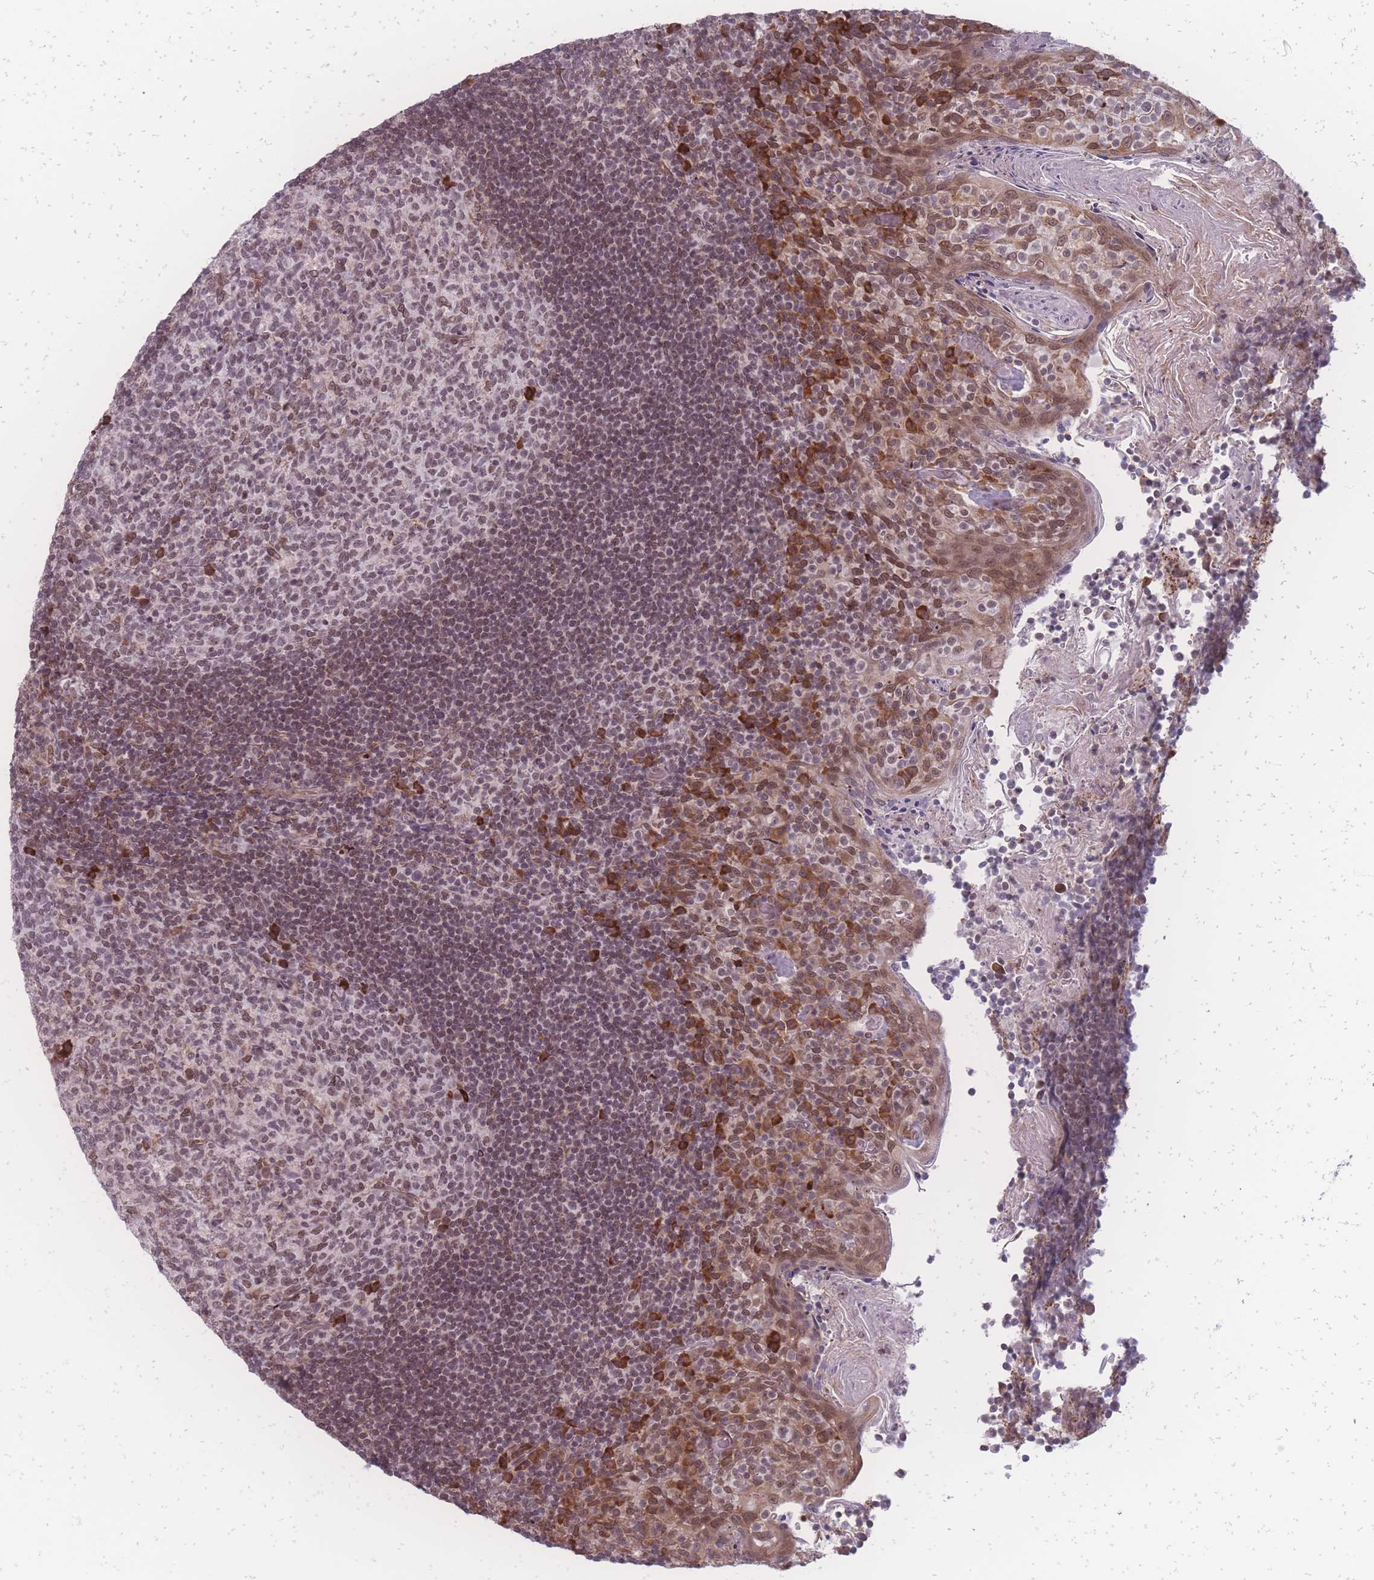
{"staining": {"intensity": "moderate", "quantity": "<25%", "location": "nuclear"}, "tissue": "tonsil", "cell_type": "Germinal center cells", "image_type": "normal", "snomed": [{"axis": "morphology", "description": "Normal tissue, NOS"}, {"axis": "topography", "description": "Tonsil"}], "caption": "Human tonsil stained with a protein marker shows moderate staining in germinal center cells.", "gene": "ZC3H13", "patient": {"sex": "female", "age": 10}}